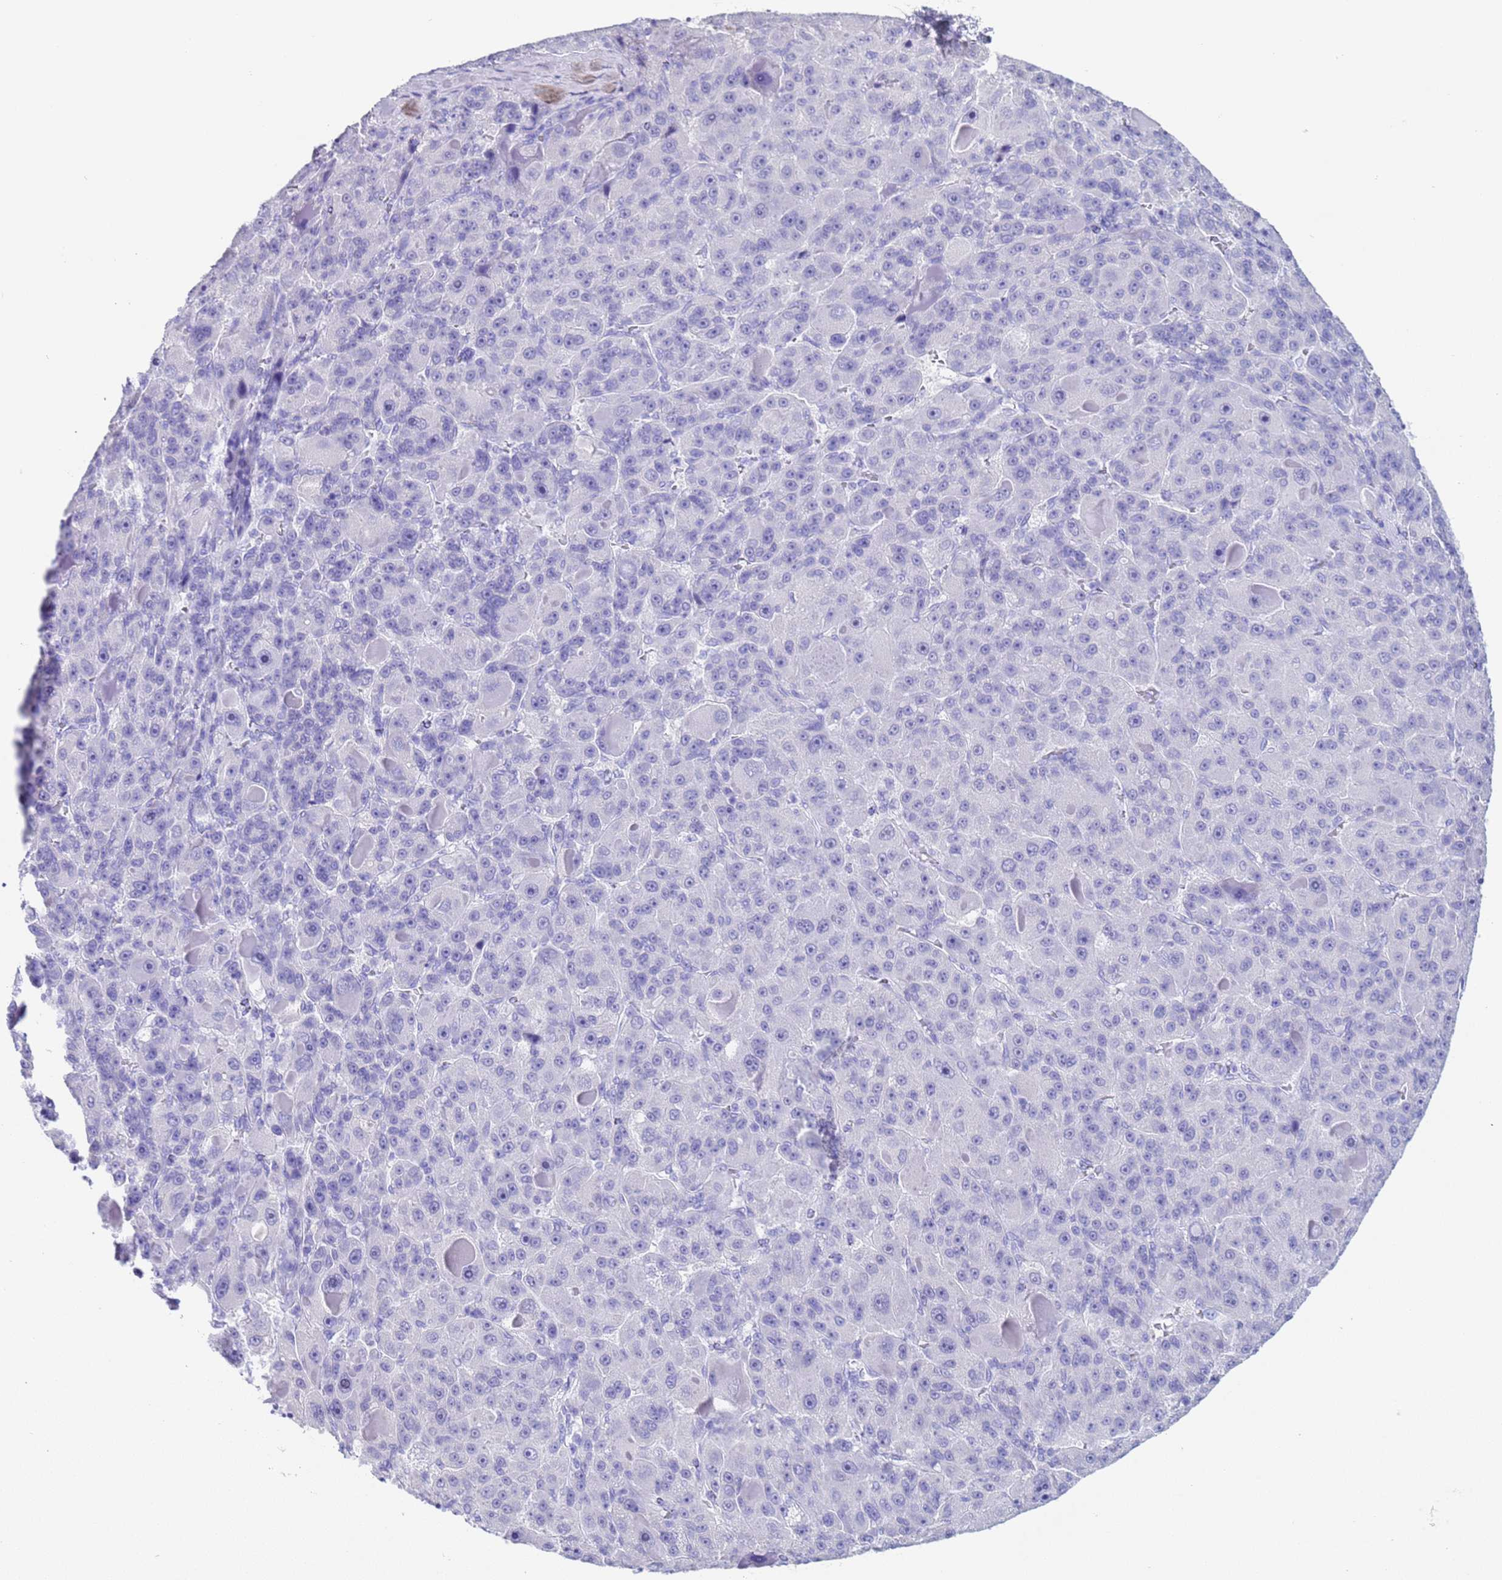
{"staining": {"intensity": "negative", "quantity": "none", "location": "none"}, "tissue": "liver cancer", "cell_type": "Tumor cells", "image_type": "cancer", "snomed": [{"axis": "morphology", "description": "Carcinoma, Hepatocellular, NOS"}, {"axis": "topography", "description": "Liver"}], "caption": "Immunohistochemical staining of hepatocellular carcinoma (liver) demonstrates no significant staining in tumor cells.", "gene": "CKM", "patient": {"sex": "male", "age": 76}}